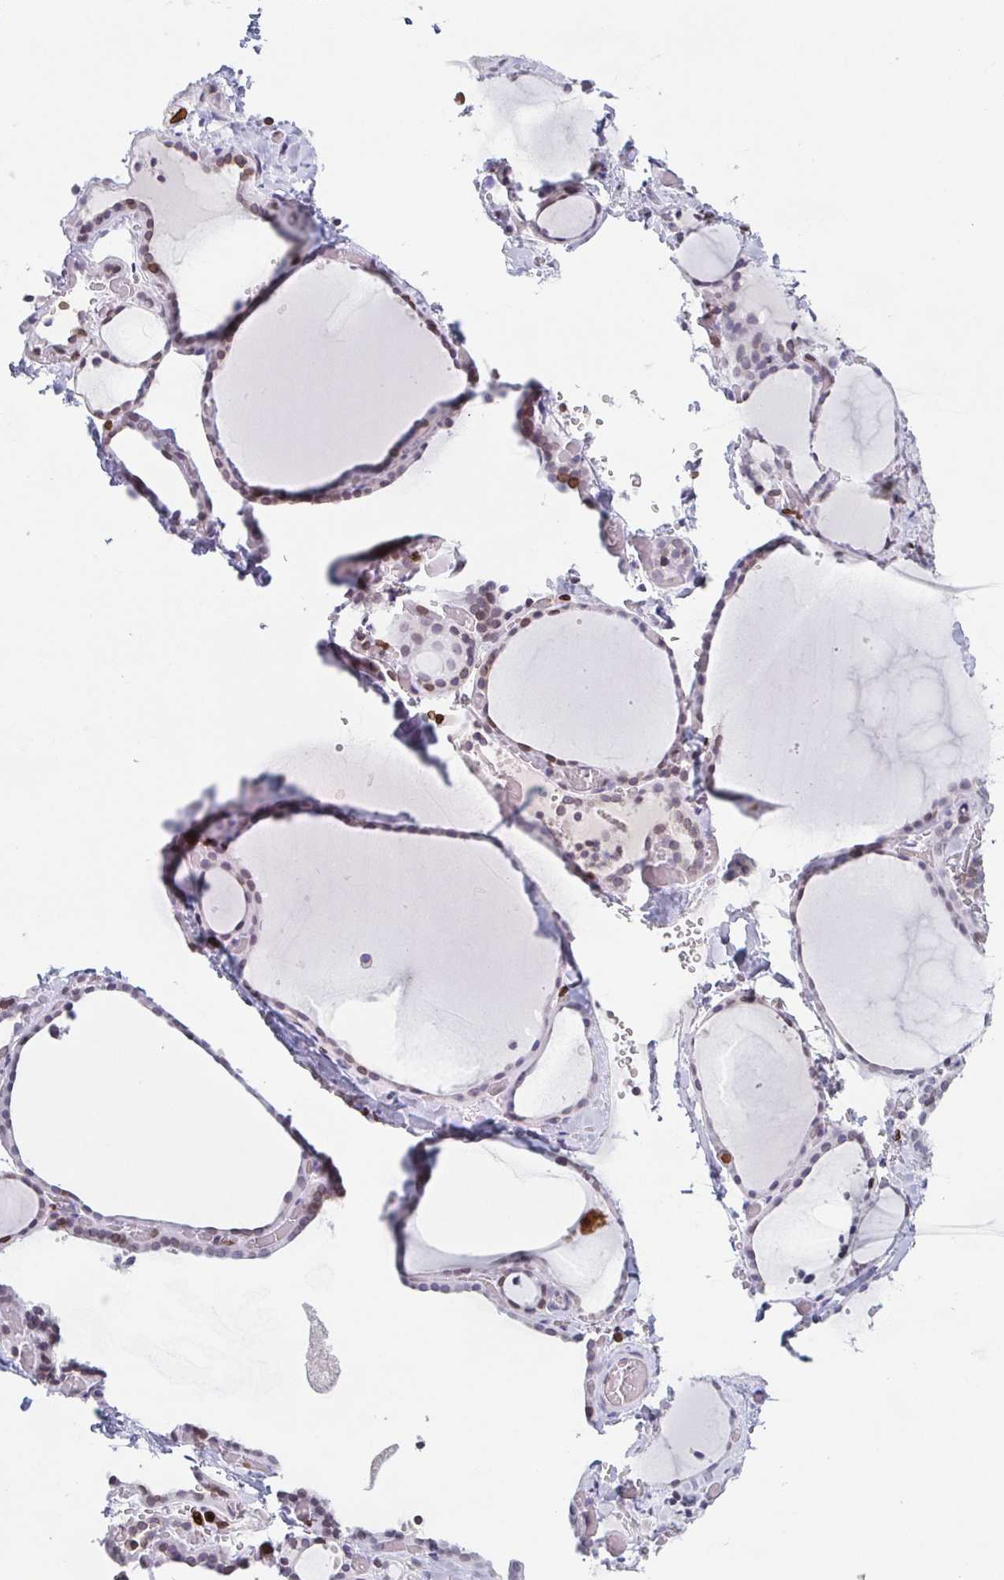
{"staining": {"intensity": "weak", "quantity": "<25%", "location": "cytoplasmic/membranous,nuclear"}, "tissue": "thyroid gland", "cell_type": "Glandular cells", "image_type": "normal", "snomed": [{"axis": "morphology", "description": "Normal tissue, NOS"}, {"axis": "topography", "description": "Thyroid gland"}], "caption": "Photomicrograph shows no protein expression in glandular cells of normal thyroid gland.", "gene": "BTBD7", "patient": {"sex": "female", "age": 36}}